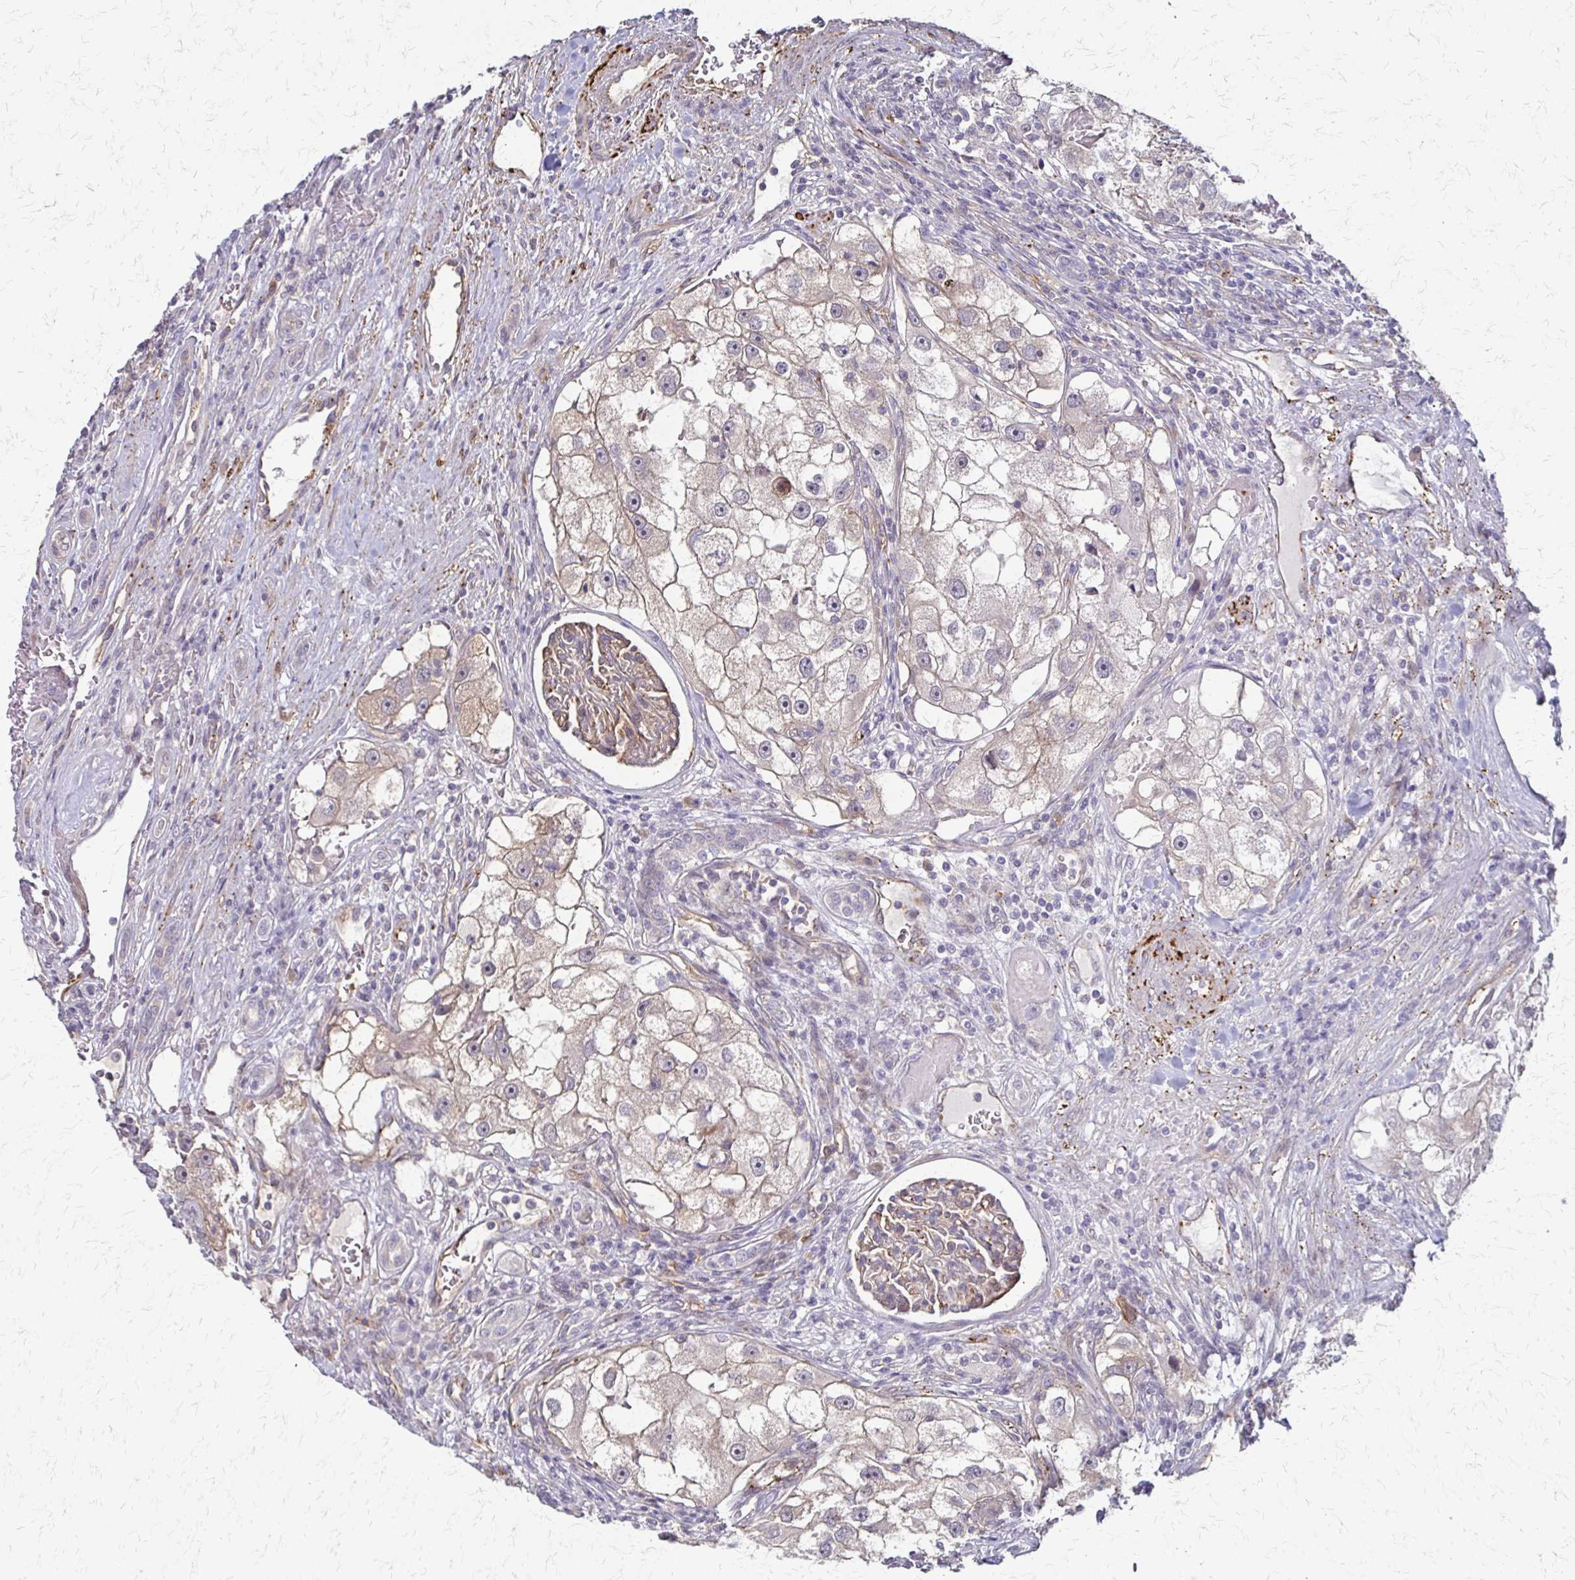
{"staining": {"intensity": "weak", "quantity": "<25%", "location": "cytoplasmic/membranous"}, "tissue": "renal cancer", "cell_type": "Tumor cells", "image_type": "cancer", "snomed": [{"axis": "morphology", "description": "Adenocarcinoma, NOS"}, {"axis": "topography", "description": "Kidney"}], "caption": "A photomicrograph of human renal adenocarcinoma is negative for staining in tumor cells. The staining was performed using DAB (3,3'-diaminobenzidine) to visualize the protein expression in brown, while the nuclei were stained in blue with hematoxylin (Magnification: 20x).", "gene": "CFL2", "patient": {"sex": "male", "age": 63}}